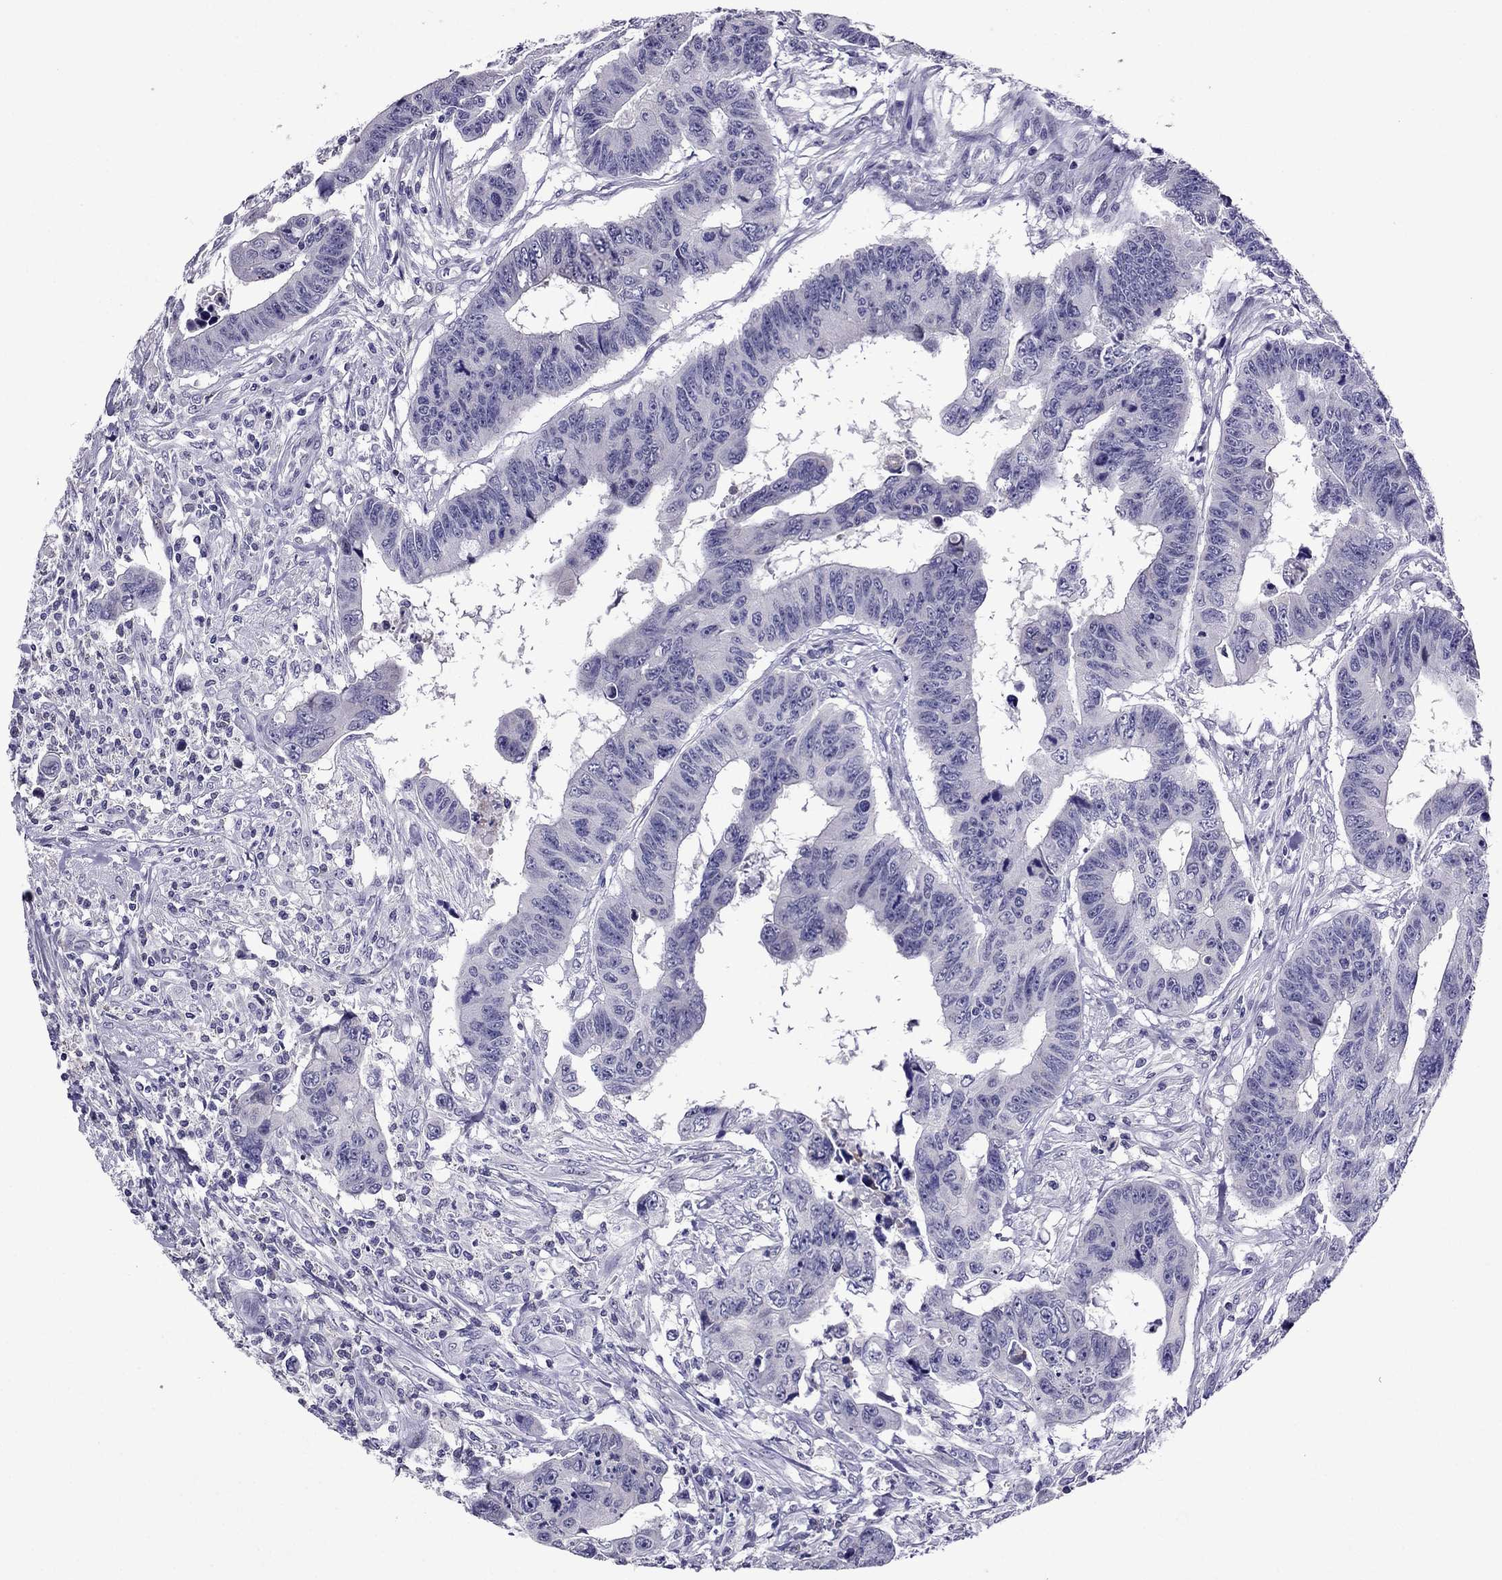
{"staining": {"intensity": "negative", "quantity": "none", "location": "none"}, "tissue": "colorectal cancer", "cell_type": "Tumor cells", "image_type": "cancer", "snomed": [{"axis": "morphology", "description": "Adenocarcinoma, NOS"}, {"axis": "topography", "description": "Rectum"}], "caption": "DAB immunohistochemical staining of human adenocarcinoma (colorectal) exhibits no significant positivity in tumor cells. The staining was performed using DAB to visualize the protein expression in brown, while the nuclei were stained in blue with hematoxylin (Magnification: 20x).", "gene": "SPTBN4", "patient": {"sex": "female", "age": 85}}